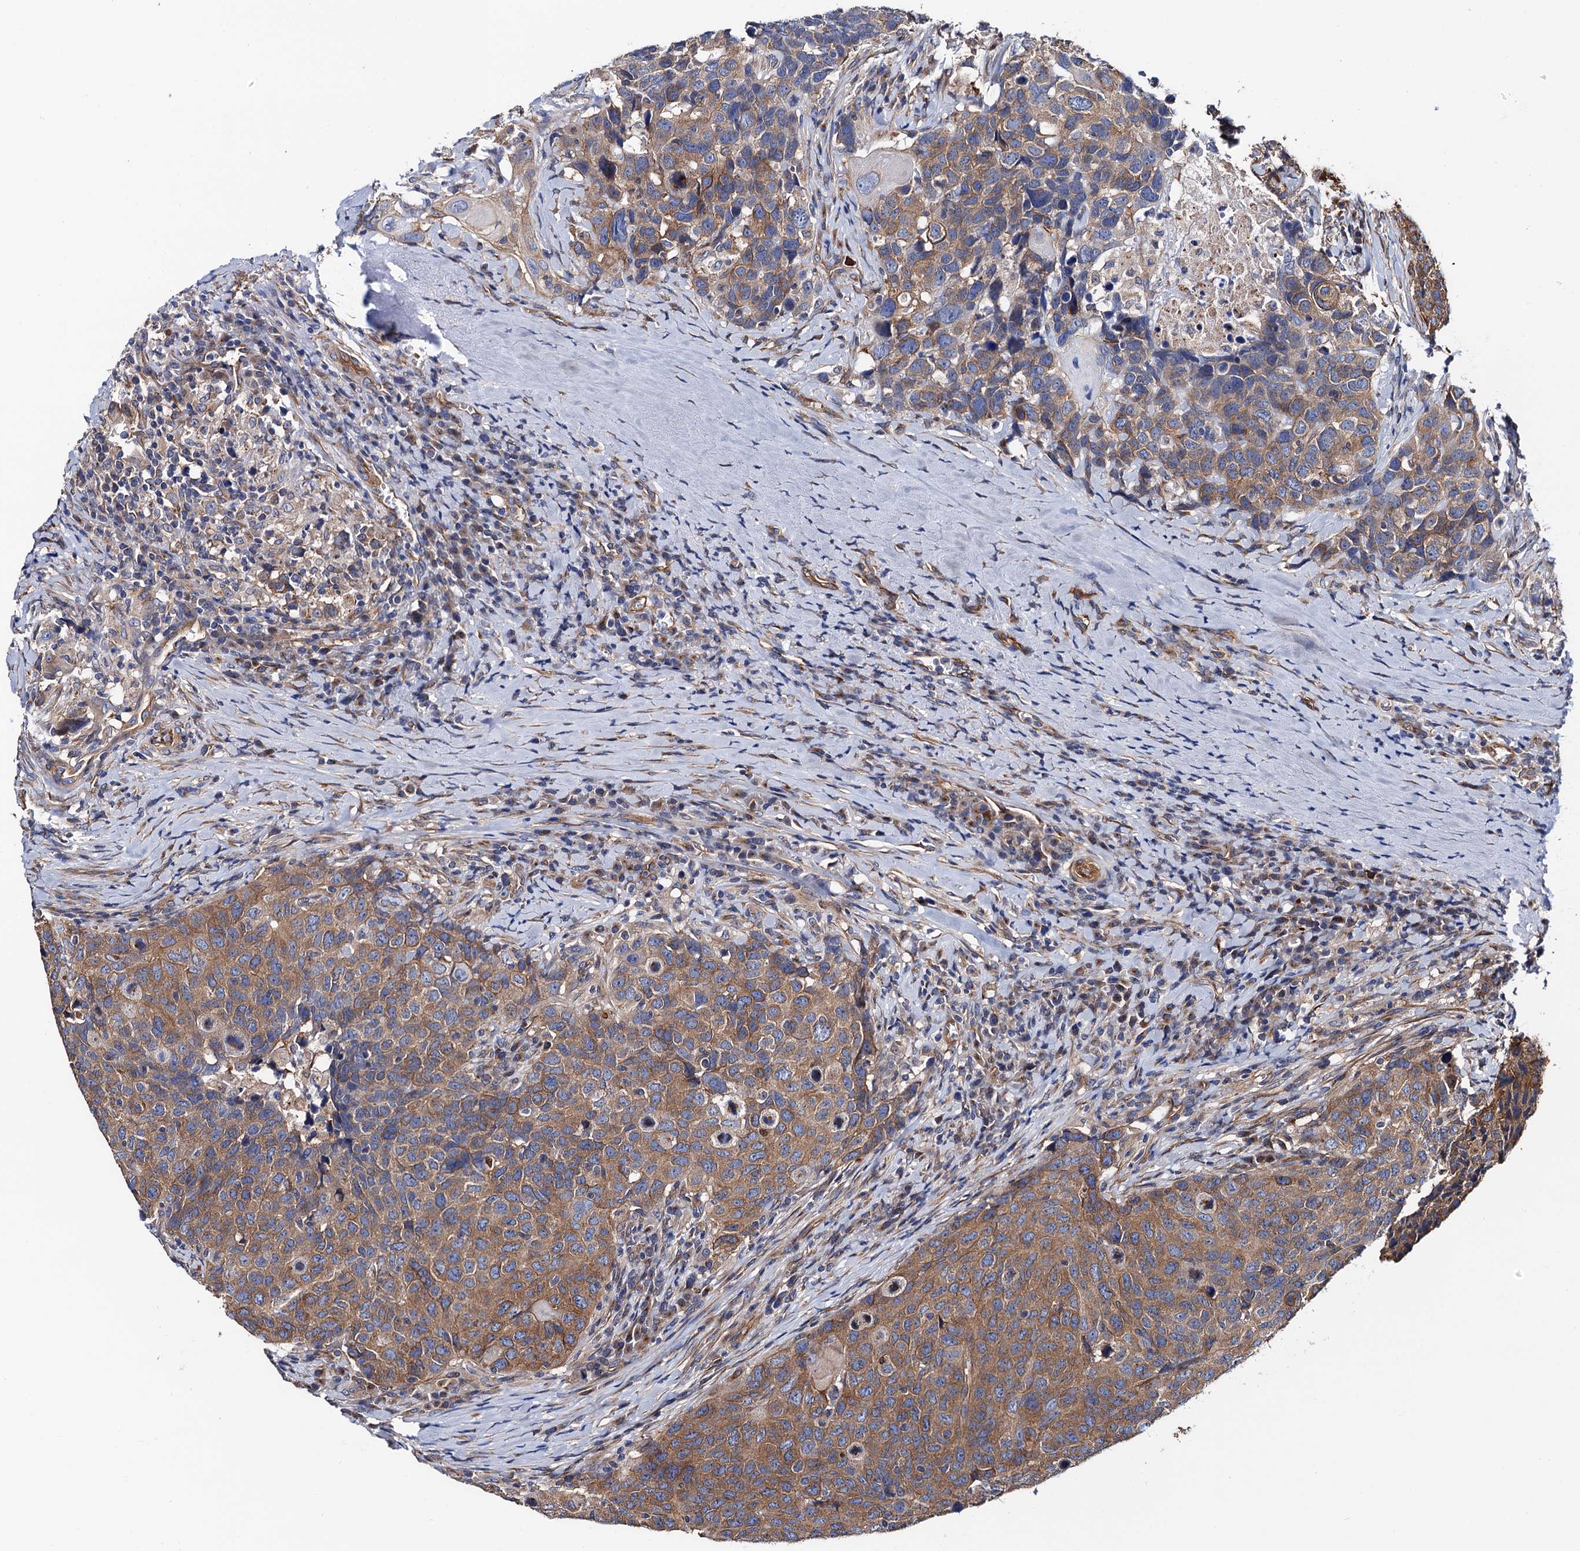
{"staining": {"intensity": "moderate", "quantity": ">75%", "location": "cytoplasmic/membranous"}, "tissue": "head and neck cancer", "cell_type": "Tumor cells", "image_type": "cancer", "snomed": [{"axis": "morphology", "description": "Squamous cell carcinoma, NOS"}, {"axis": "topography", "description": "Head-Neck"}], "caption": "Immunohistochemical staining of human squamous cell carcinoma (head and neck) exhibits medium levels of moderate cytoplasmic/membranous positivity in about >75% of tumor cells. The protein is stained brown, and the nuclei are stained in blue (DAB IHC with brightfield microscopy, high magnification).", "gene": "ZDHHC18", "patient": {"sex": "male", "age": 66}}